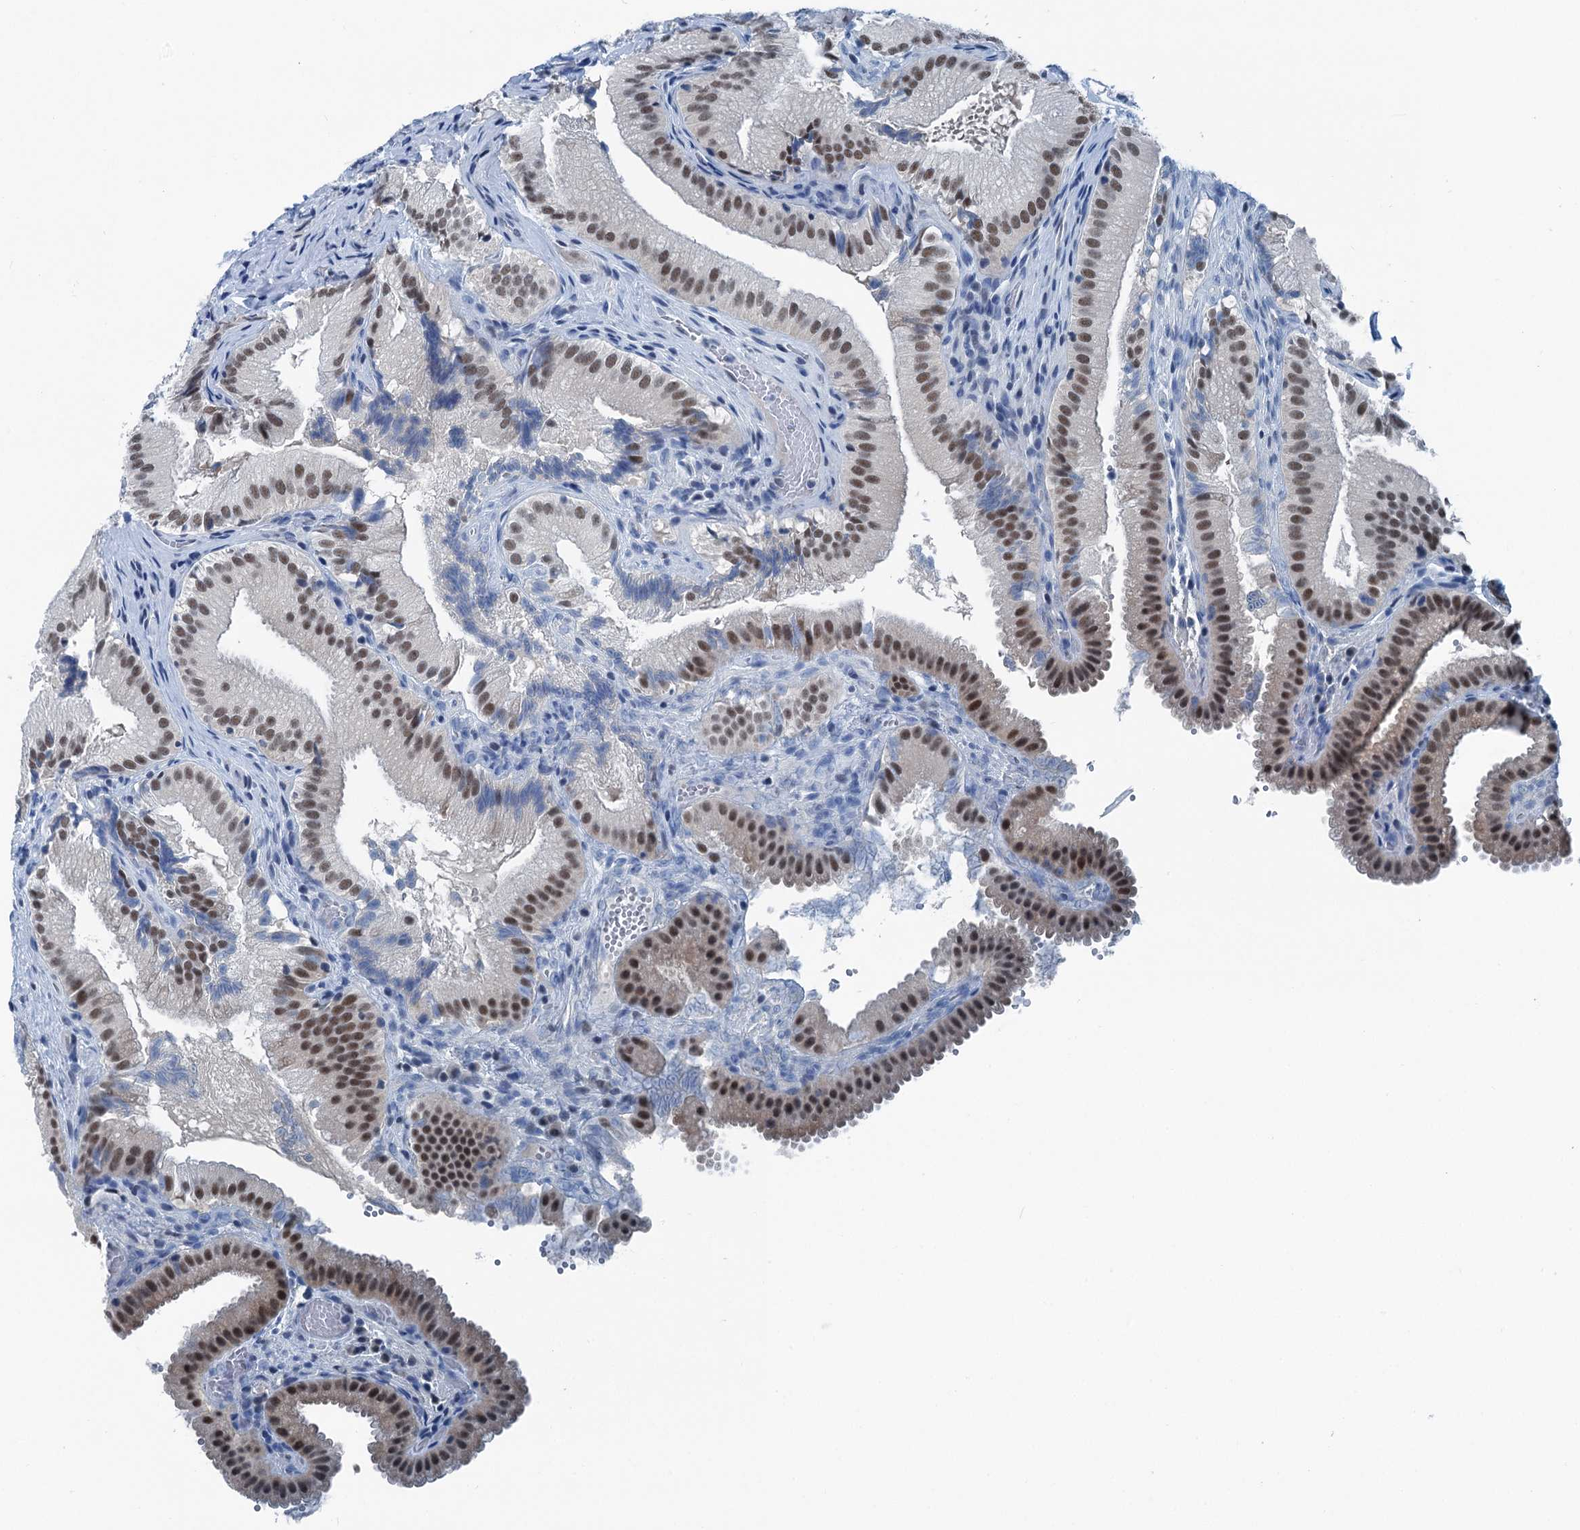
{"staining": {"intensity": "moderate", "quantity": ">75%", "location": "nuclear"}, "tissue": "gallbladder", "cell_type": "Glandular cells", "image_type": "normal", "snomed": [{"axis": "morphology", "description": "Normal tissue, NOS"}, {"axis": "topography", "description": "Gallbladder"}], "caption": "Protein staining reveals moderate nuclear positivity in about >75% of glandular cells in normal gallbladder. (brown staining indicates protein expression, while blue staining denotes nuclei).", "gene": "TRPT1", "patient": {"sex": "female", "age": 30}}